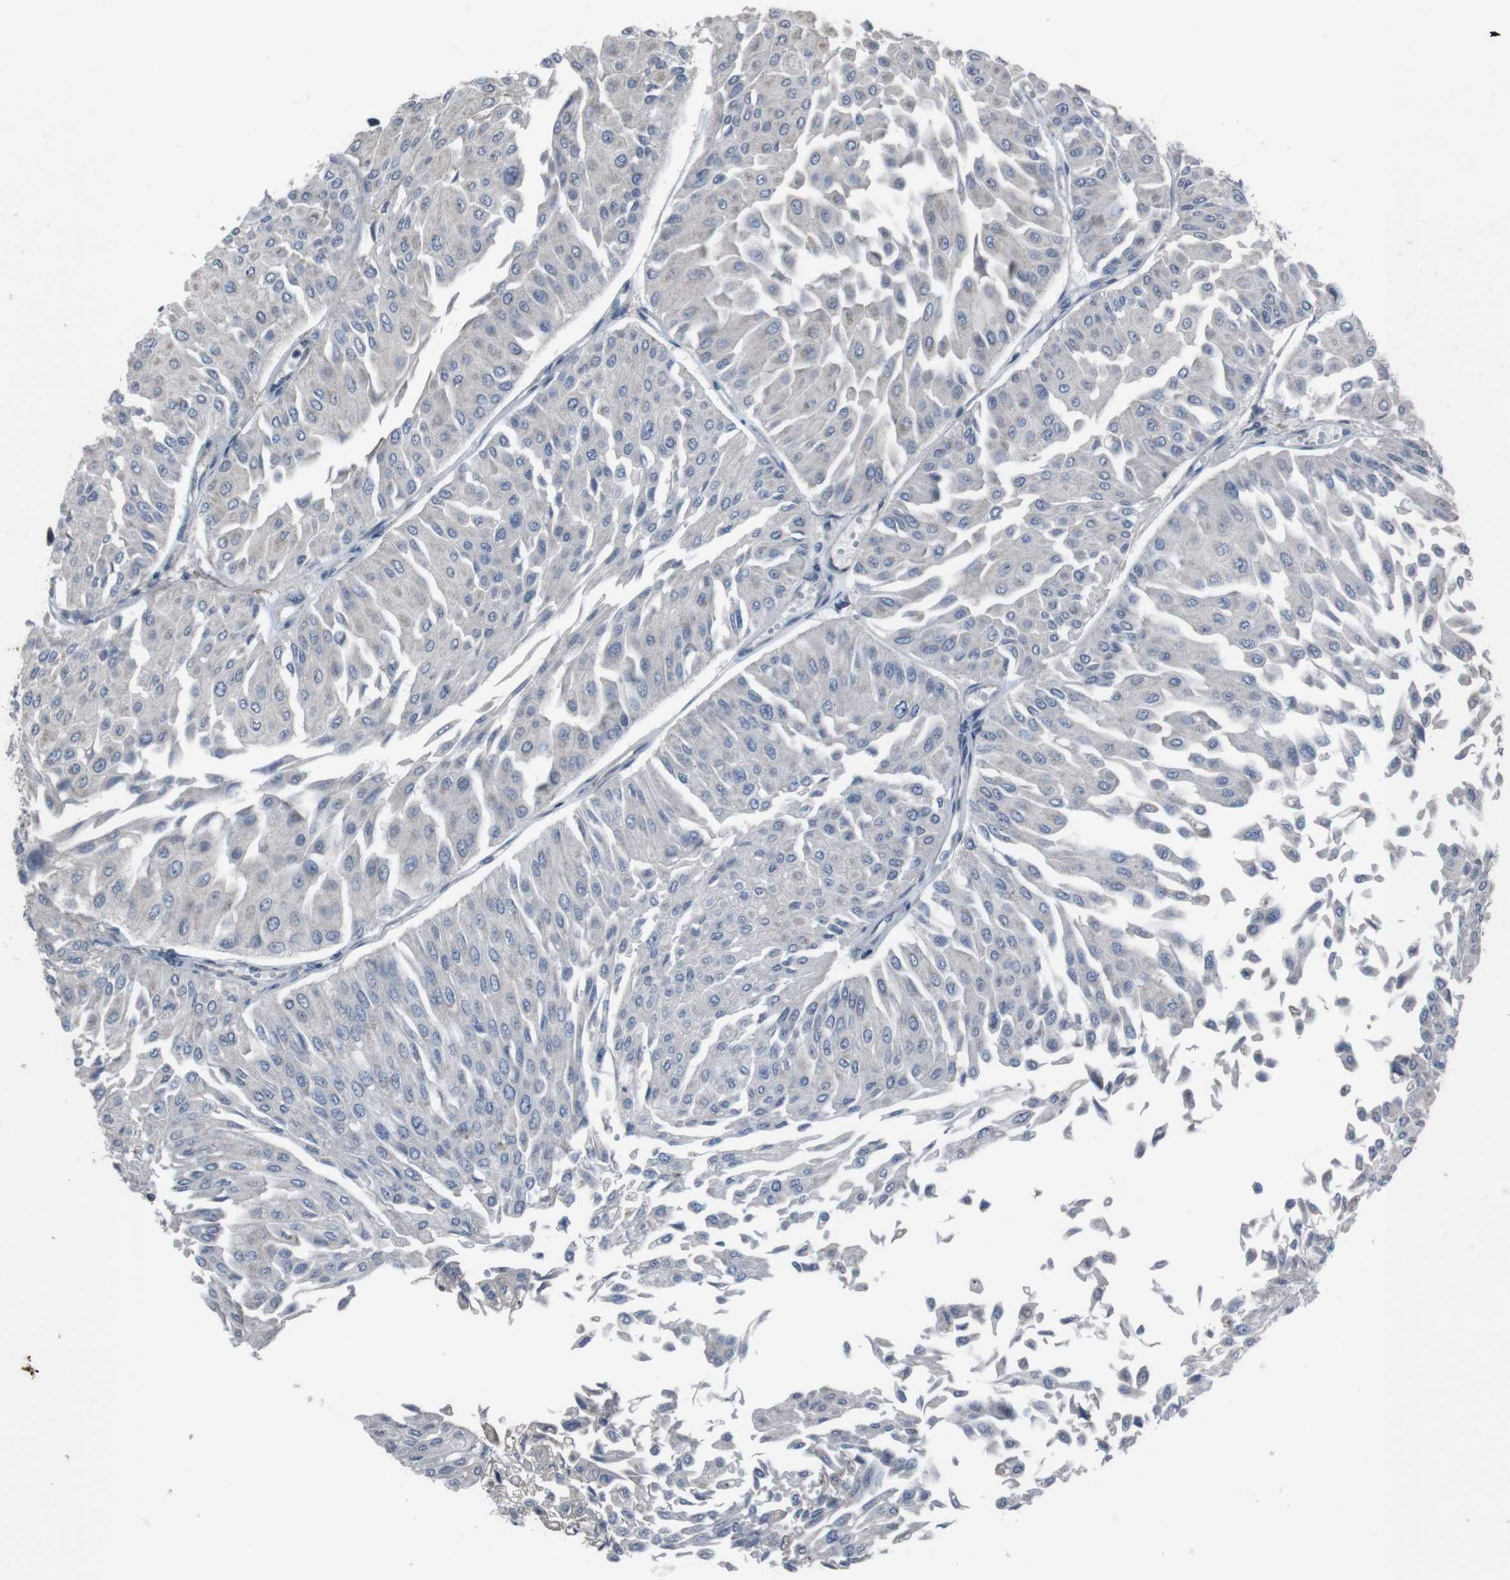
{"staining": {"intensity": "negative", "quantity": "none", "location": "none"}, "tissue": "urothelial cancer", "cell_type": "Tumor cells", "image_type": "cancer", "snomed": [{"axis": "morphology", "description": "Urothelial carcinoma, Low grade"}, {"axis": "topography", "description": "Urinary bladder"}], "caption": "Urothelial cancer was stained to show a protein in brown. There is no significant expression in tumor cells.", "gene": "EFNA5", "patient": {"sex": "male", "age": 67}}